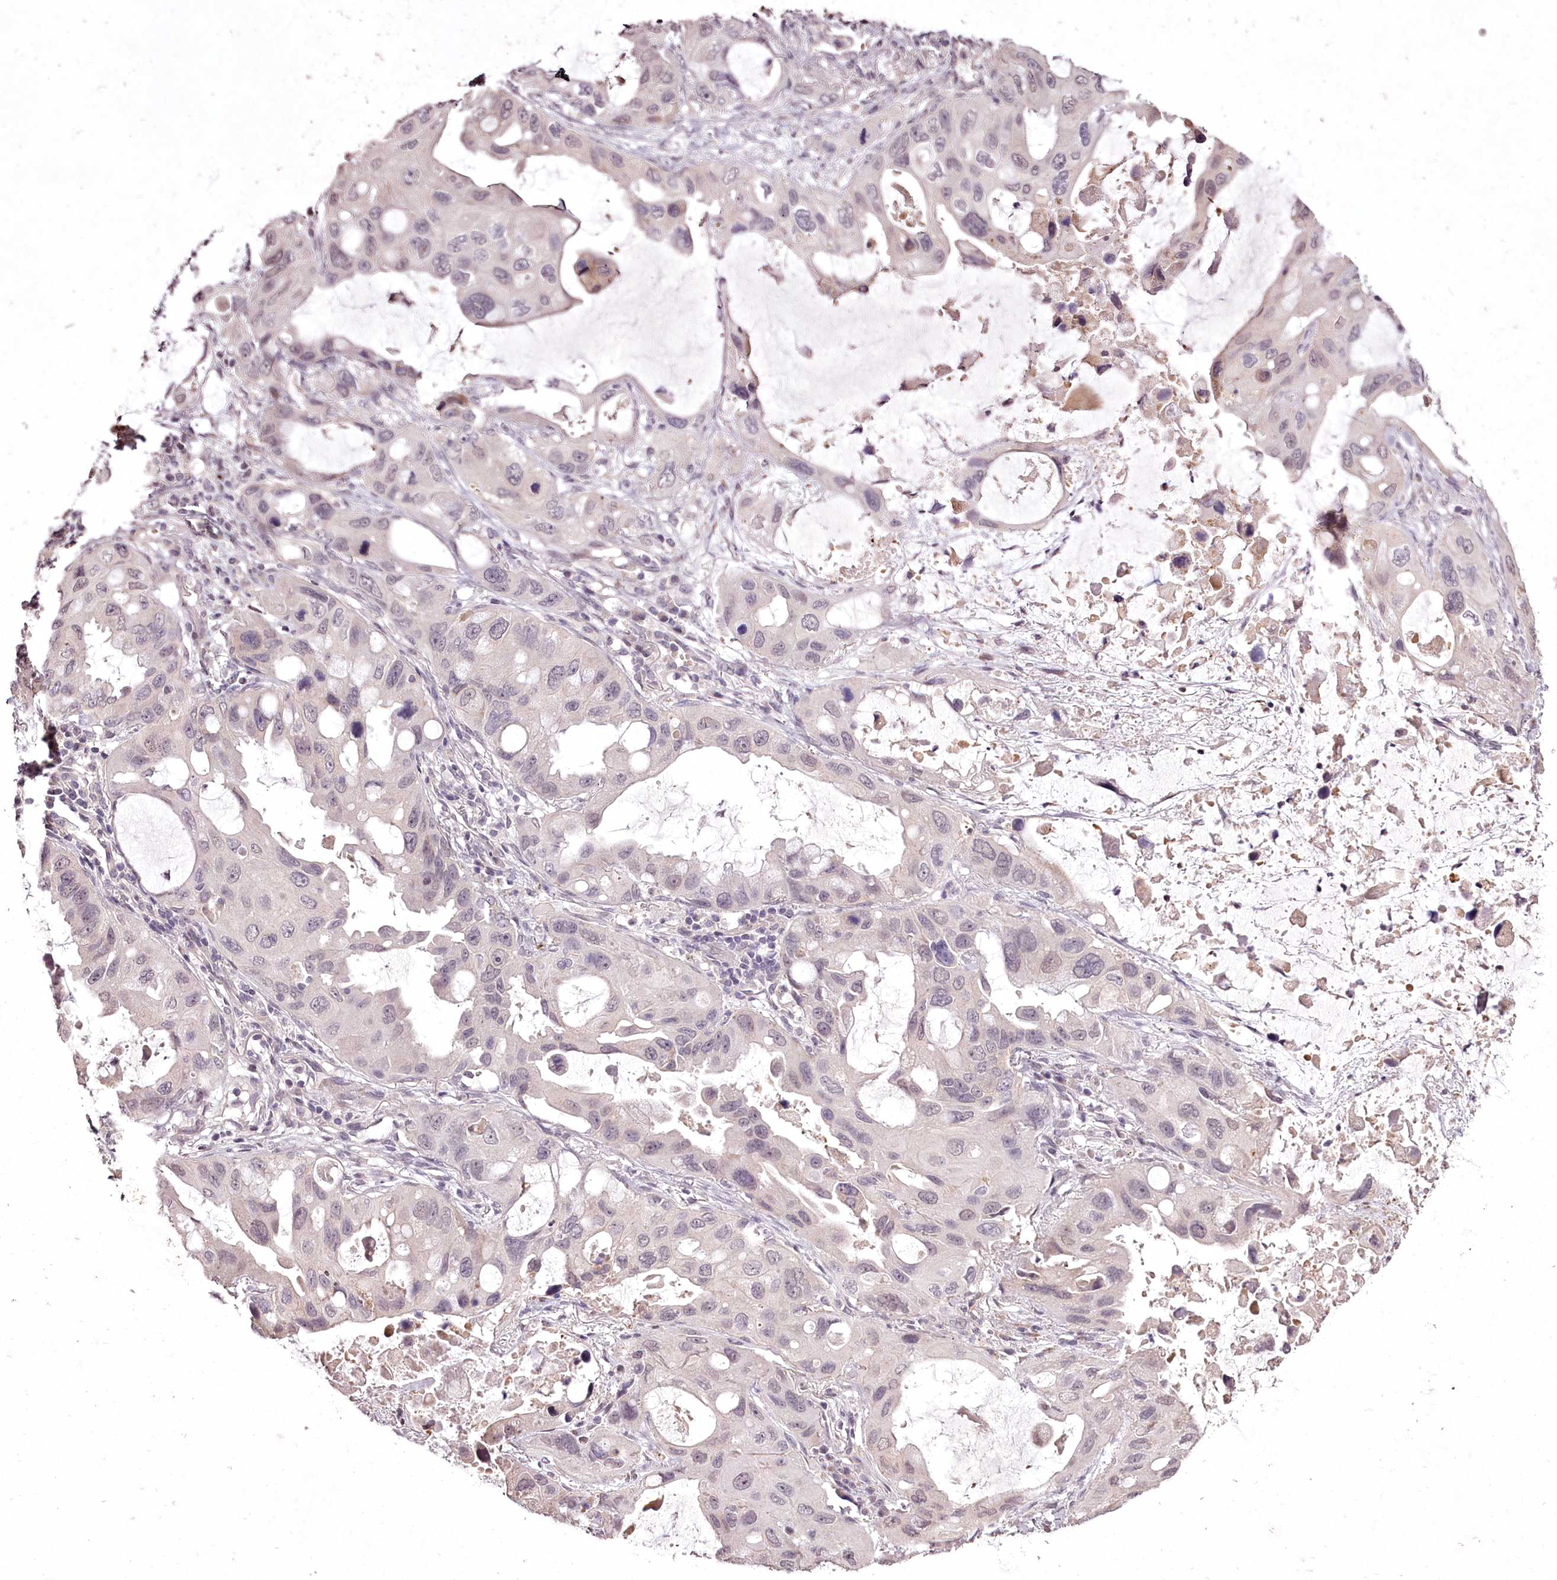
{"staining": {"intensity": "negative", "quantity": "none", "location": "none"}, "tissue": "lung cancer", "cell_type": "Tumor cells", "image_type": "cancer", "snomed": [{"axis": "morphology", "description": "Squamous cell carcinoma, NOS"}, {"axis": "topography", "description": "Lung"}], "caption": "This is an IHC photomicrograph of human lung cancer. There is no positivity in tumor cells.", "gene": "ADRA1D", "patient": {"sex": "female", "age": 73}}